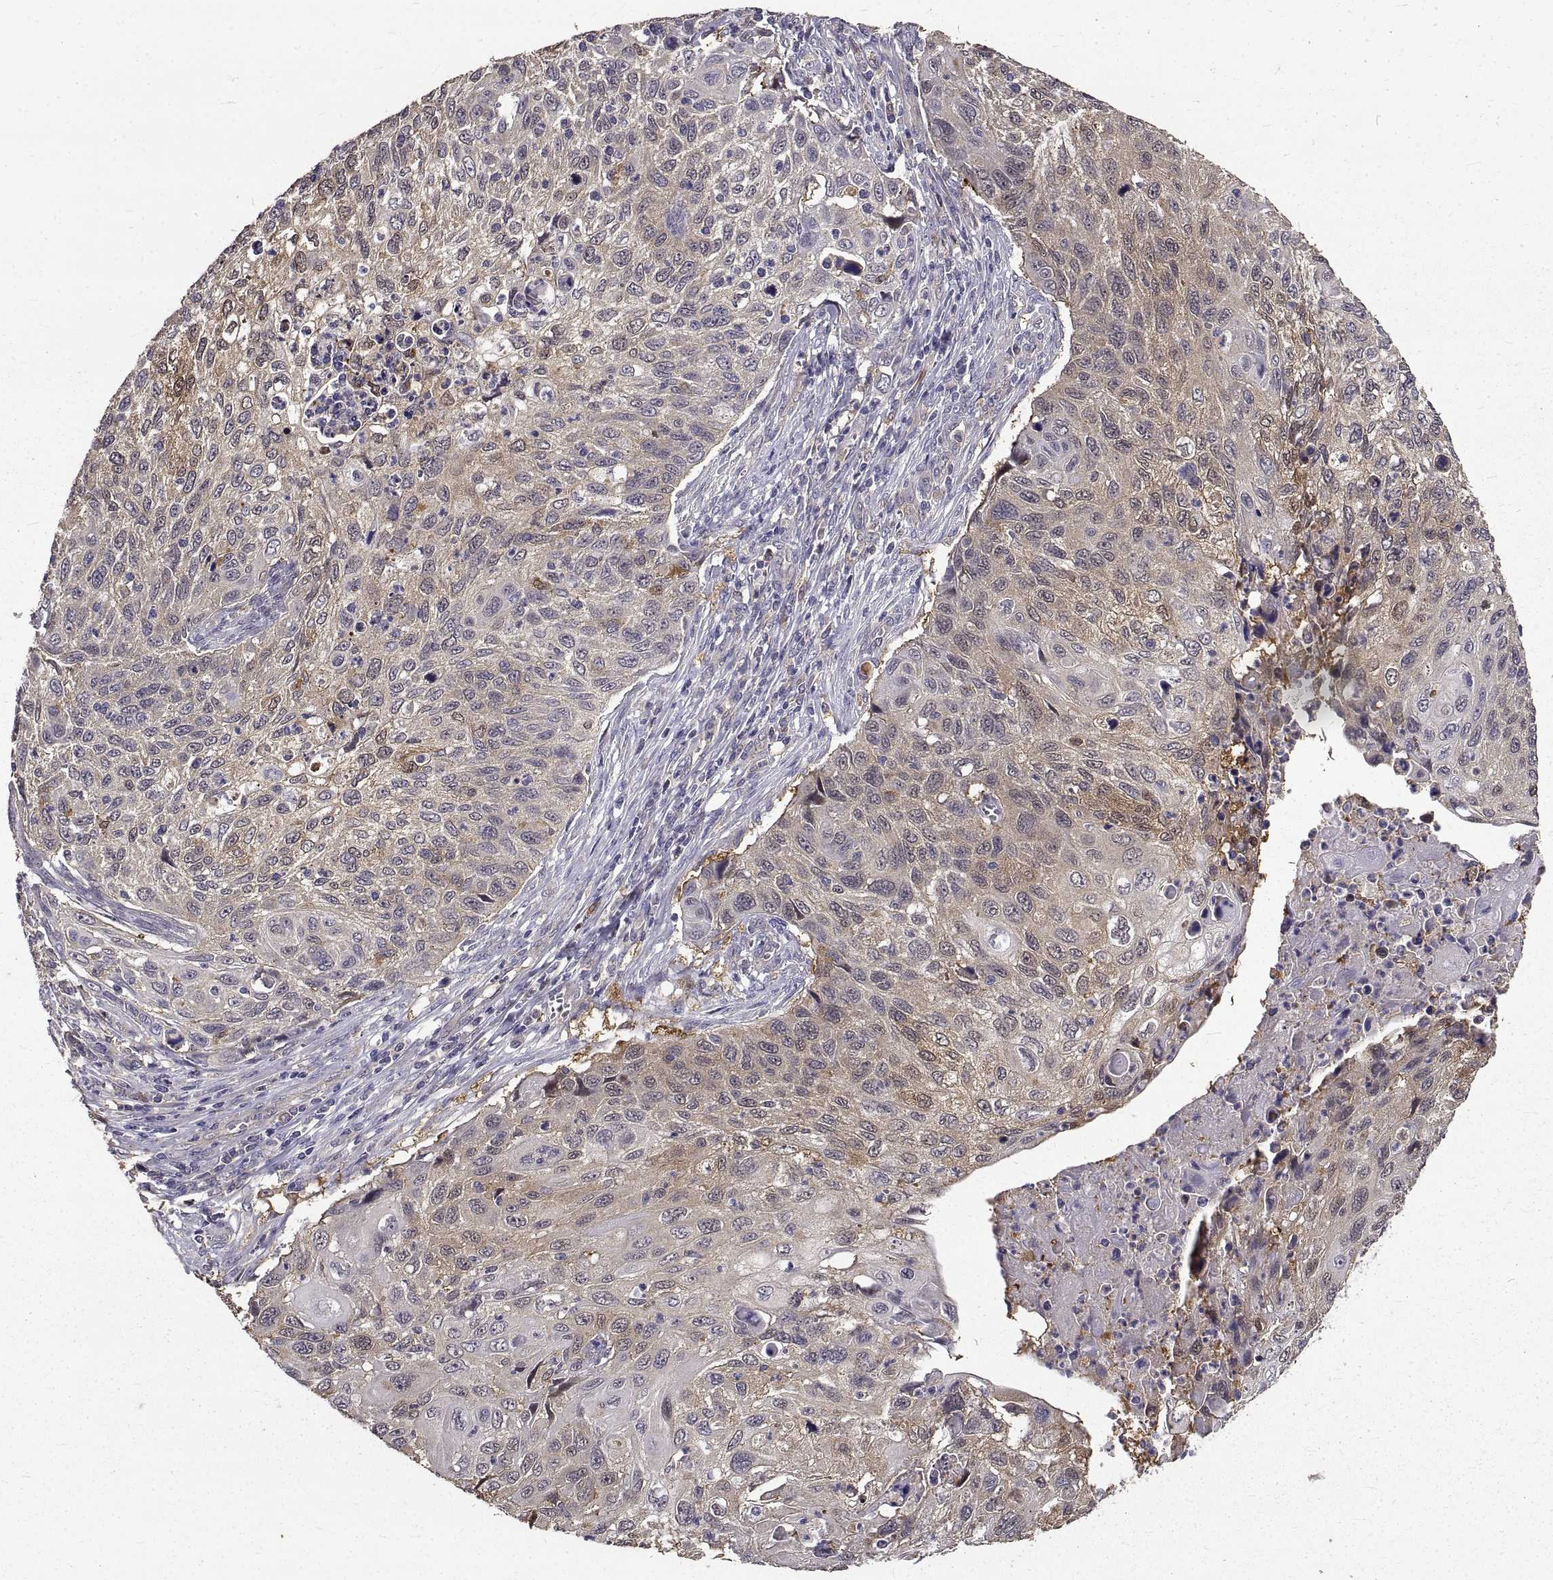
{"staining": {"intensity": "weak", "quantity": "<25%", "location": "cytoplasmic/membranous,nuclear"}, "tissue": "cervical cancer", "cell_type": "Tumor cells", "image_type": "cancer", "snomed": [{"axis": "morphology", "description": "Squamous cell carcinoma, NOS"}, {"axis": "topography", "description": "Cervix"}], "caption": "This is an immunohistochemistry histopathology image of human cervical cancer (squamous cell carcinoma). There is no expression in tumor cells.", "gene": "PEA15", "patient": {"sex": "female", "age": 70}}